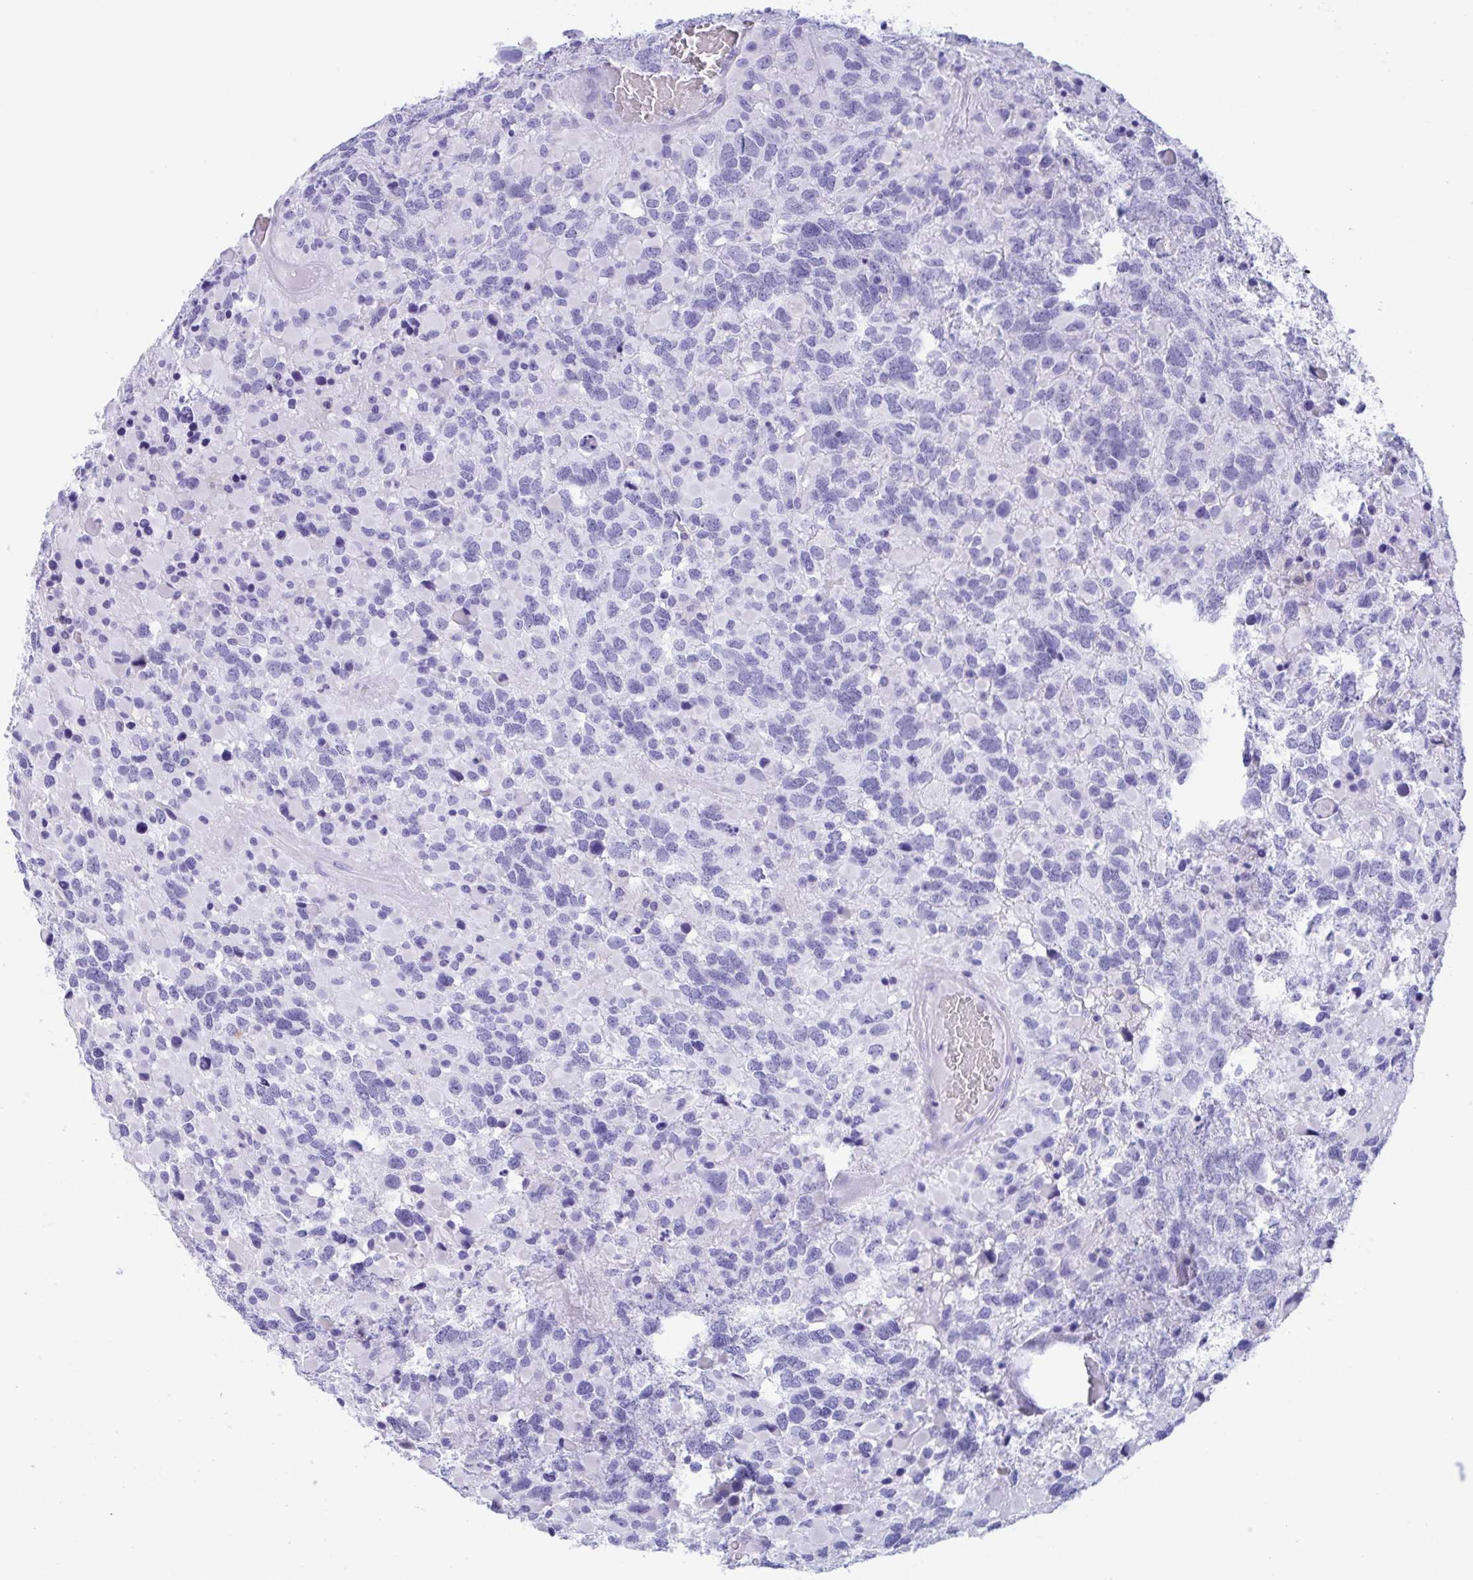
{"staining": {"intensity": "negative", "quantity": "none", "location": "none"}, "tissue": "glioma", "cell_type": "Tumor cells", "image_type": "cancer", "snomed": [{"axis": "morphology", "description": "Glioma, malignant, High grade"}, {"axis": "topography", "description": "Brain"}], "caption": "DAB (3,3'-diaminobenzidine) immunohistochemical staining of high-grade glioma (malignant) reveals no significant positivity in tumor cells. (Immunohistochemistry, brightfield microscopy, high magnification).", "gene": "ZNF850", "patient": {"sex": "female", "age": 40}}